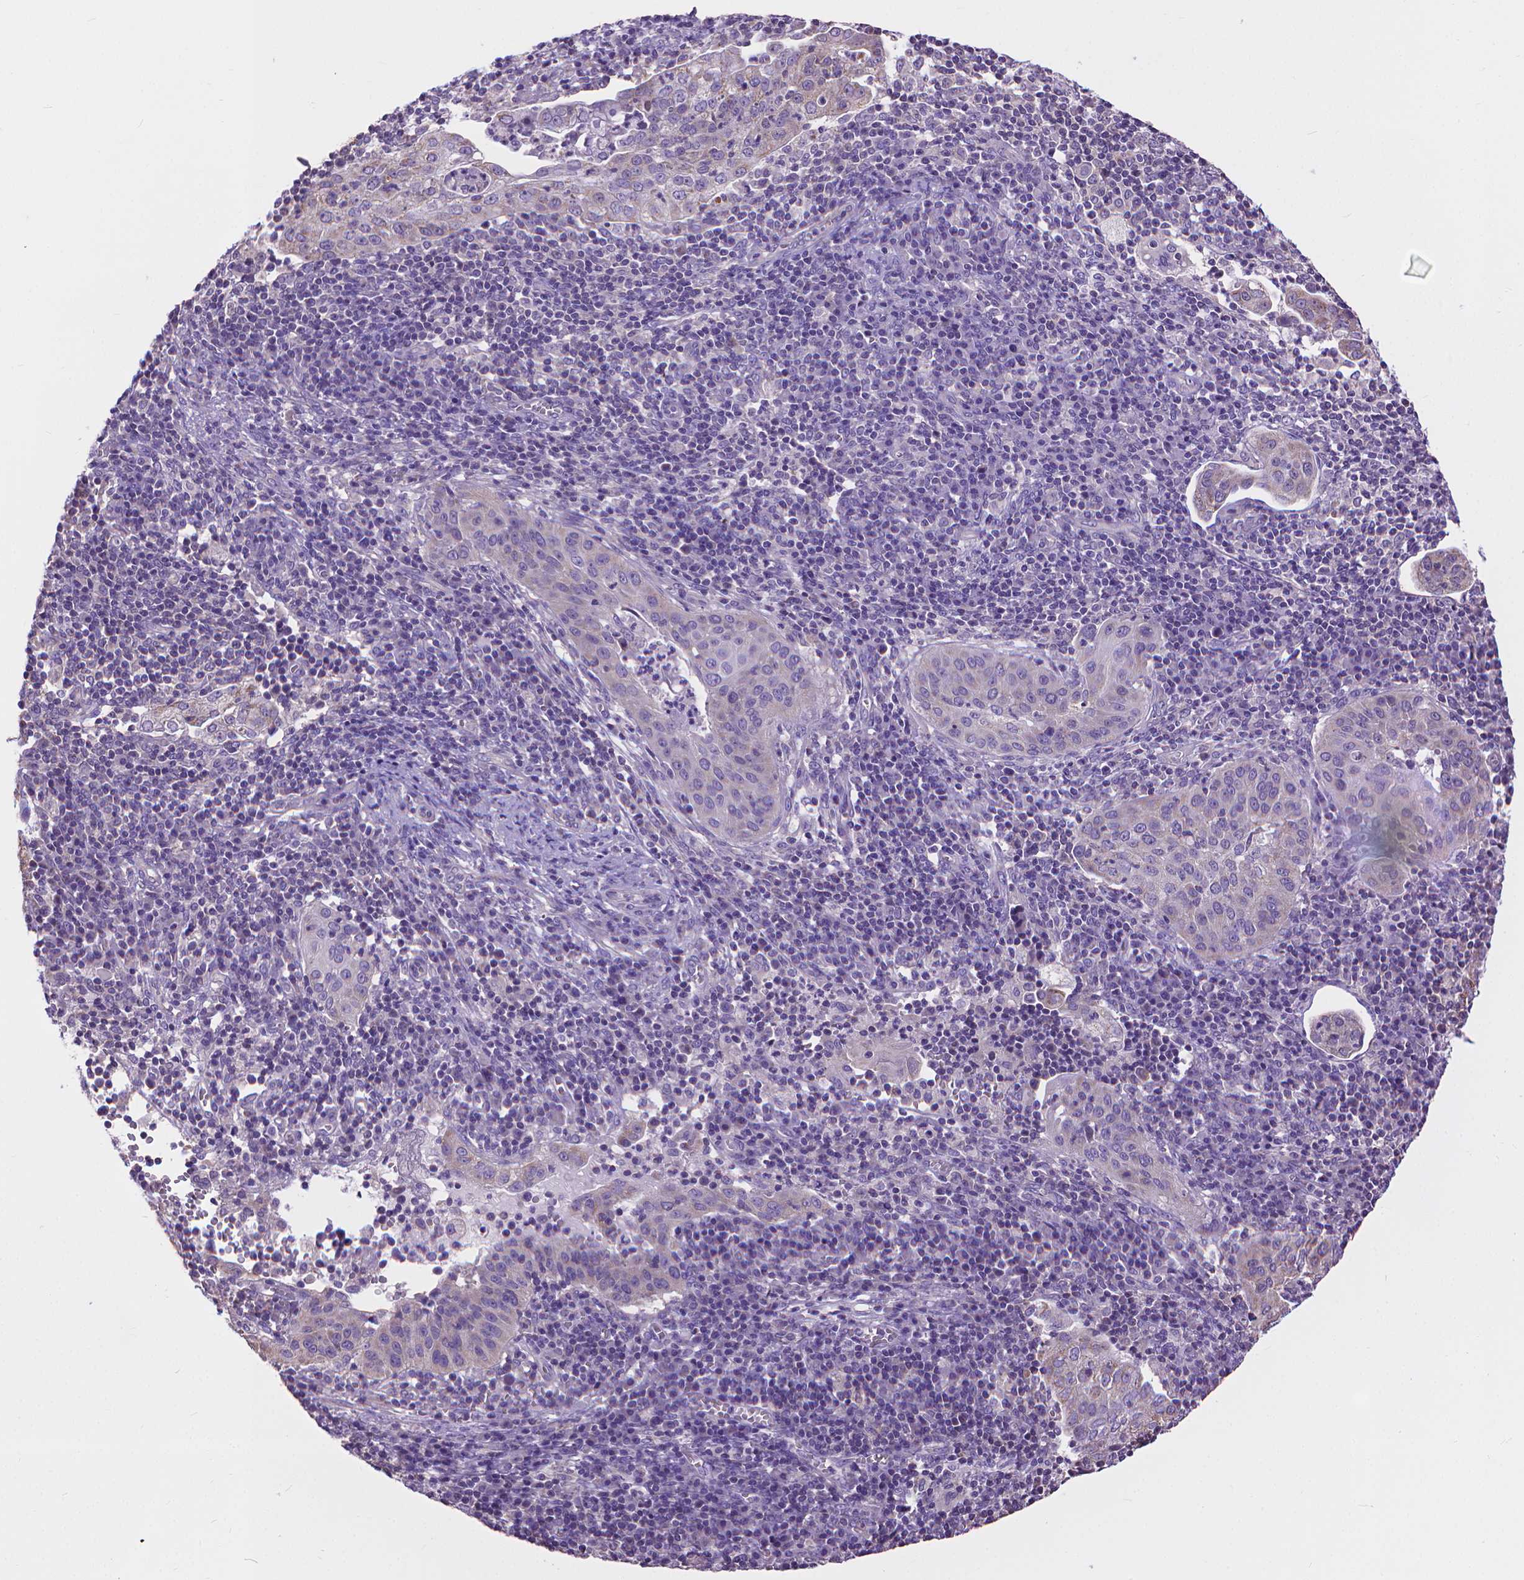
{"staining": {"intensity": "negative", "quantity": "none", "location": "none"}, "tissue": "cervical cancer", "cell_type": "Tumor cells", "image_type": "cancer", "snomed": [{"axis": "morphology", "description": "Squamous cell carcinoma, NOS"}, {"axis": "topography", "description": "Cervix"}], "caption": "Immunohistochemical staining of human cervical squamous cell carcinoma exhibits no significant expression in tumor cells.", "gene": "SYN1", "patient": {"sex": "female", "age": 39}}